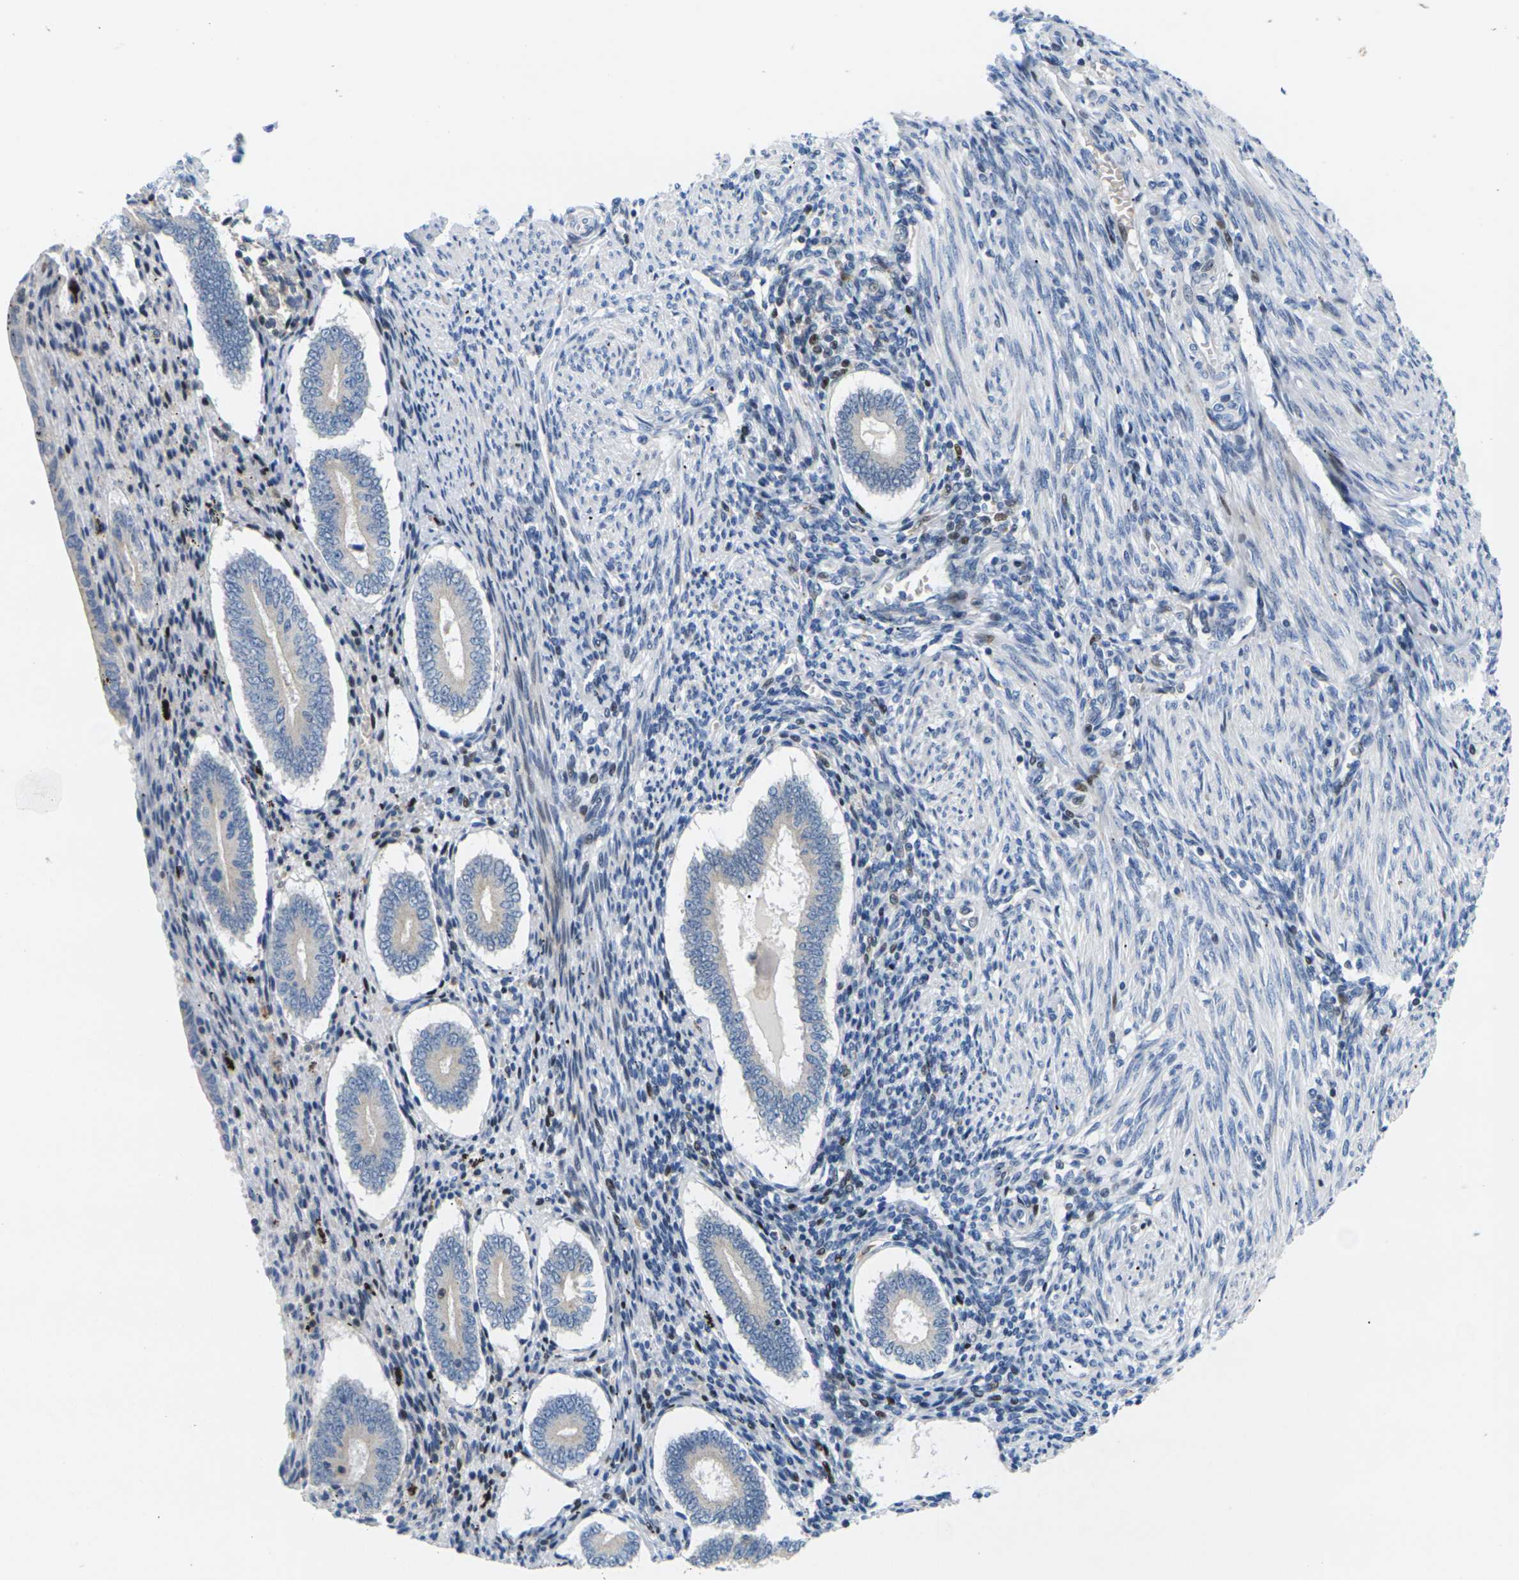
{"staining": {"intensity": "moderate", "quantity": "<25%", "location": "cytoplasmic/membranous,nuclear"}, "tissue": "endometrium", "cell_type": "Cells in endometrial stroma", "image_type": "normal", "snomed": [{"axis": "morphology", "description": "Normal tissue, NOS"}, {"axis": "topography", "description": "Endometrium"}], "caption": "An immunohistochemistry (IHC) photomicrograph of normal tissue is shown. Protein staining in brown shows moderate cytoplasmic/membranous,nuclear positivity in endometrium within cells in endometrial stroma. (Brightfield microscopy of DAB IHC at high magnification).", "gene": "RPS6KA3", "patient": {"sex": "female", "age": 42}}